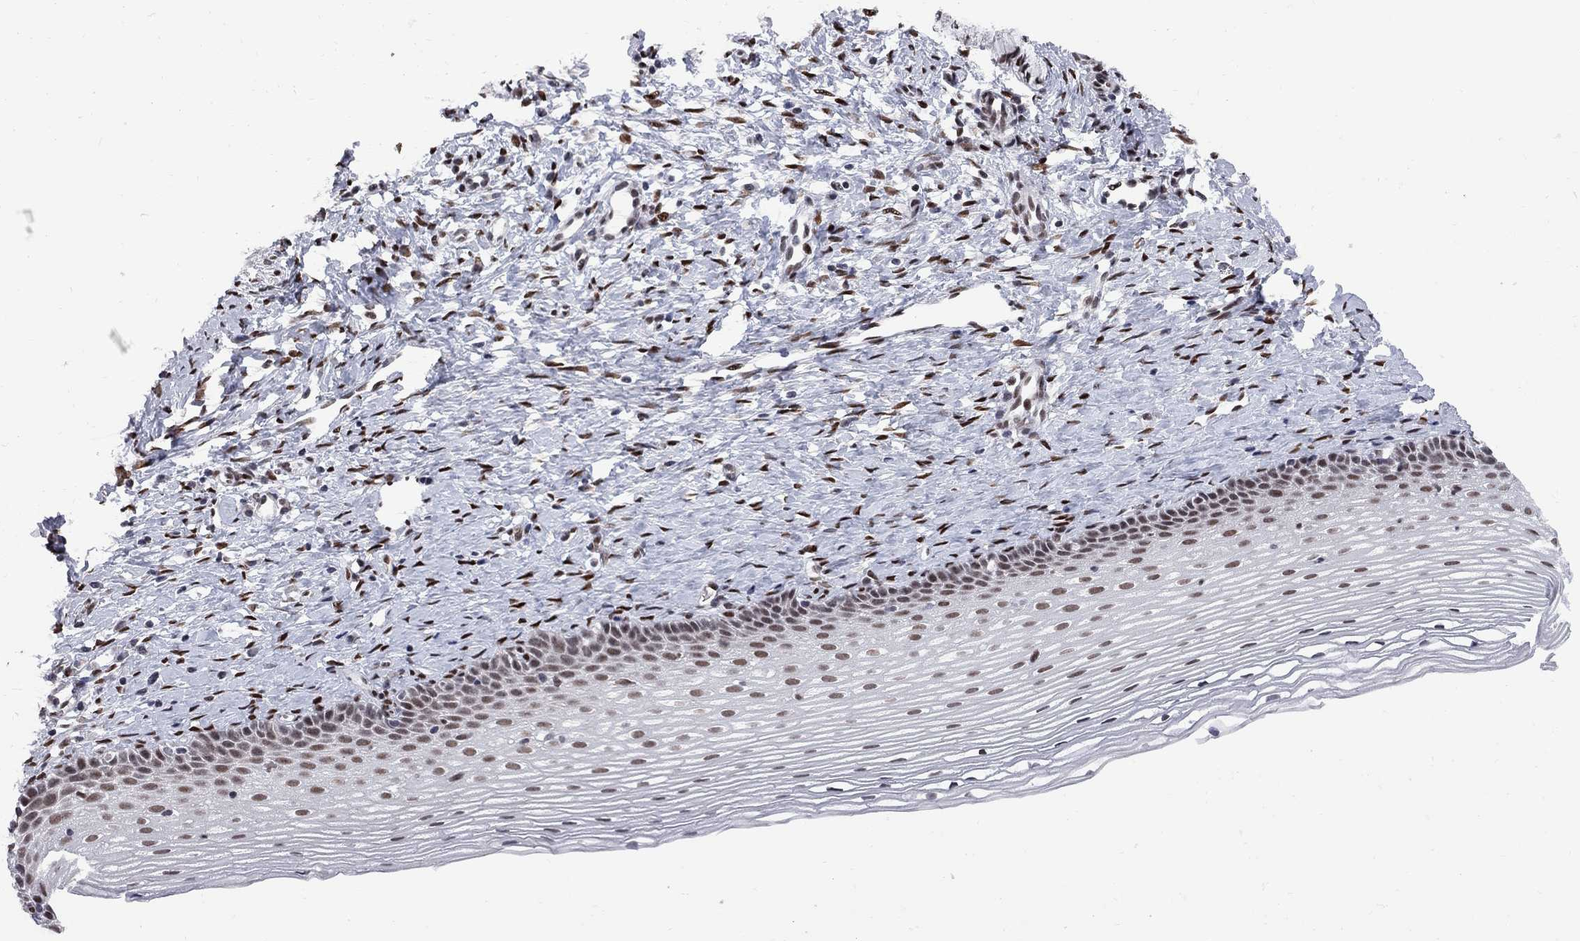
{"staining": {"intensity": "moderate", "quantity": ">75%", "location": "nuclear"}, "tissue": "cervix", "cell_type": "Glandular cells", "image_type": "normal", "snomed": [{"axis": "morphology", "description": "Normal tissue, NOS"}, {"axis": "topography", "description": "Cervix"}], "caption": "Immunohistochemistry (IHC) staining of normal cervix, which displays medium levels of moderate nuclear positivity in about >75% of glandular cells indicating moderate nuclear protein staining. The staining was performed using DAB (brown) for protein detection and nuclei were counterstained in hematoxylin (blue).", "gene": "ZBTB47", "patient": {"sex": "female", "age": 39}}